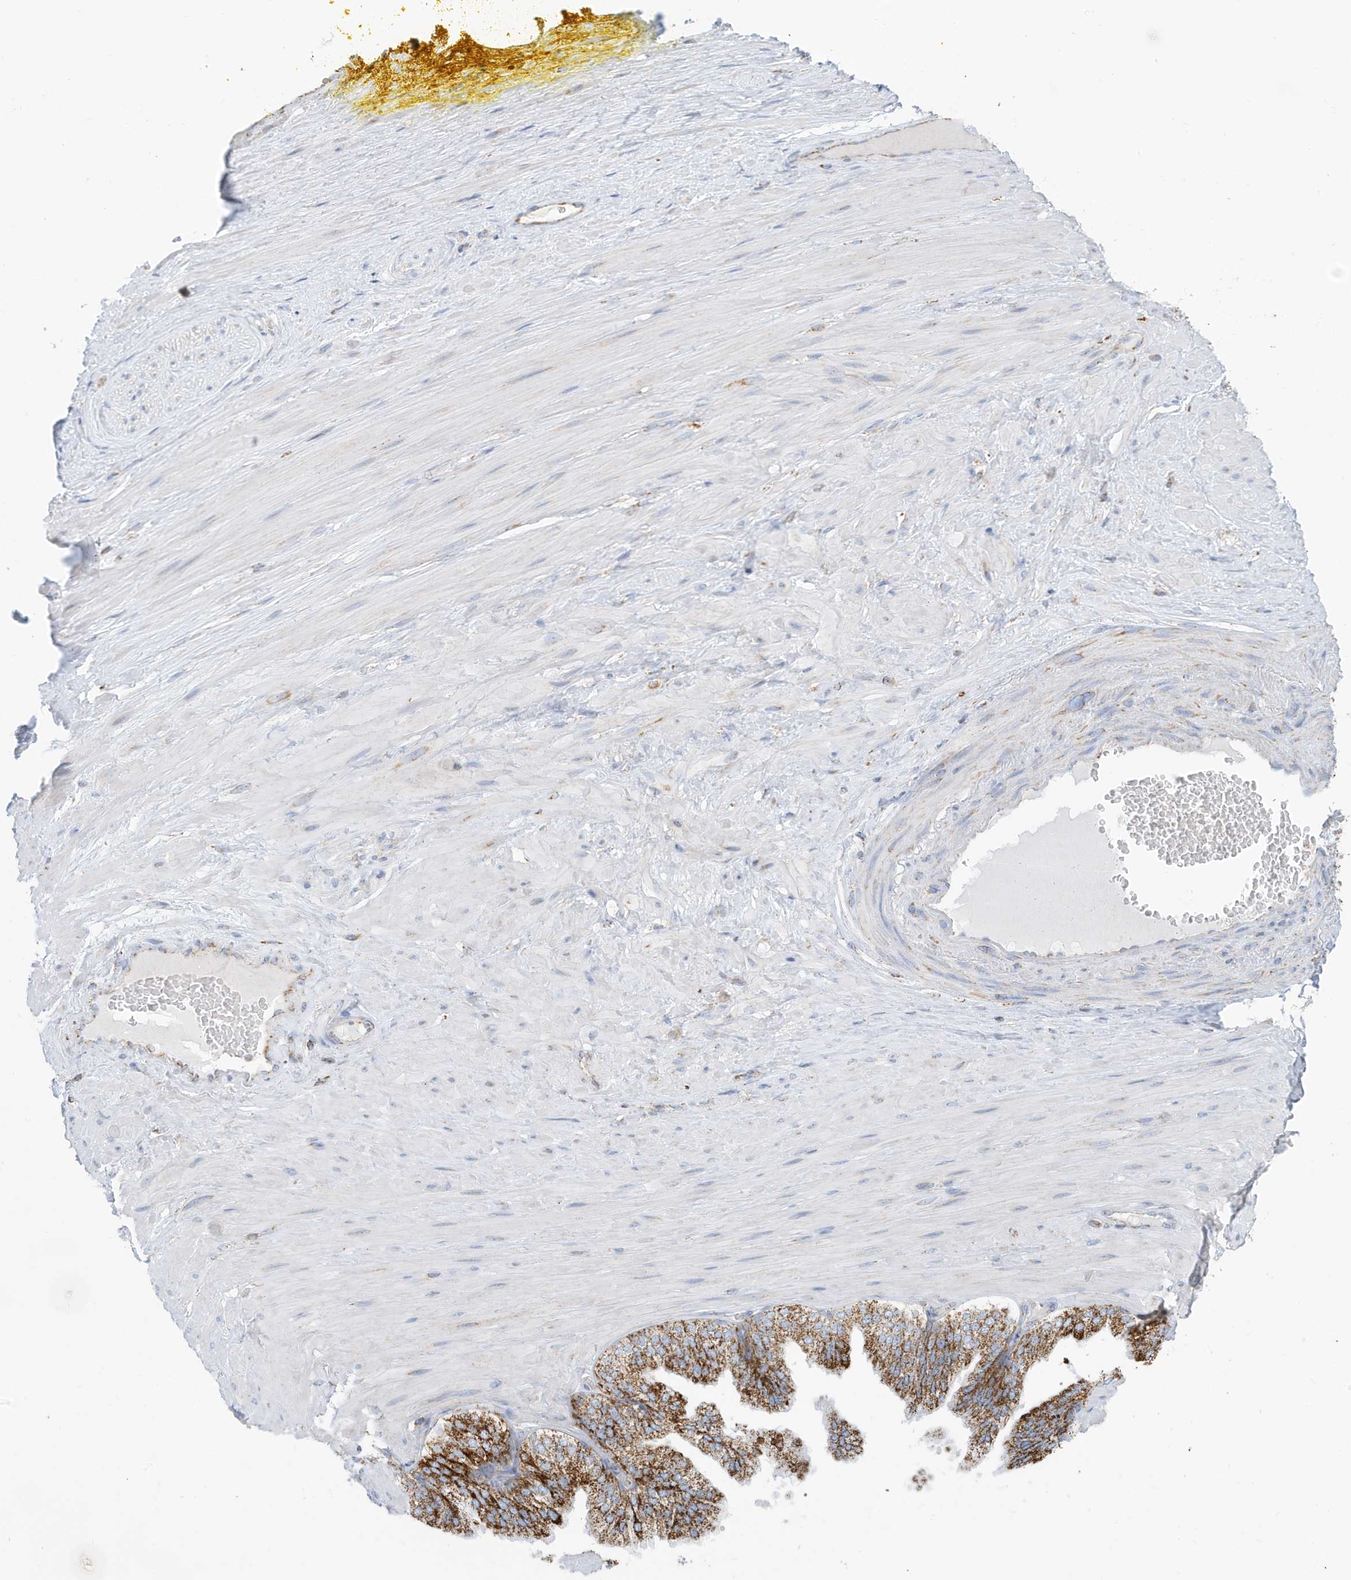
{"staining": {"intensity": "moderate", "quantity": "<25%", "location": "cytoplasmic/membranous"}, "tissue": "adipose tissue", "cell_type": "Adipocytes", "image_type": "normal", "snomed": [{"axis": "morphology", "description": "Normal tissue, NOS"}, {"axis": "morphology", "description": "Adenocarcinoma, Low grade"}, {"axis": "topography", "description": "Prostate"}, {"axis": "topography", "description": "Peripheral nerve tissue"}], "caption": "Unremarkable adipose tissue exhibits moderate cytoplasmic/membranous expression in approximately <25% of adipocytes.", "gene": "CAPN13", "patient": {"sex": "male", "age": 63}}